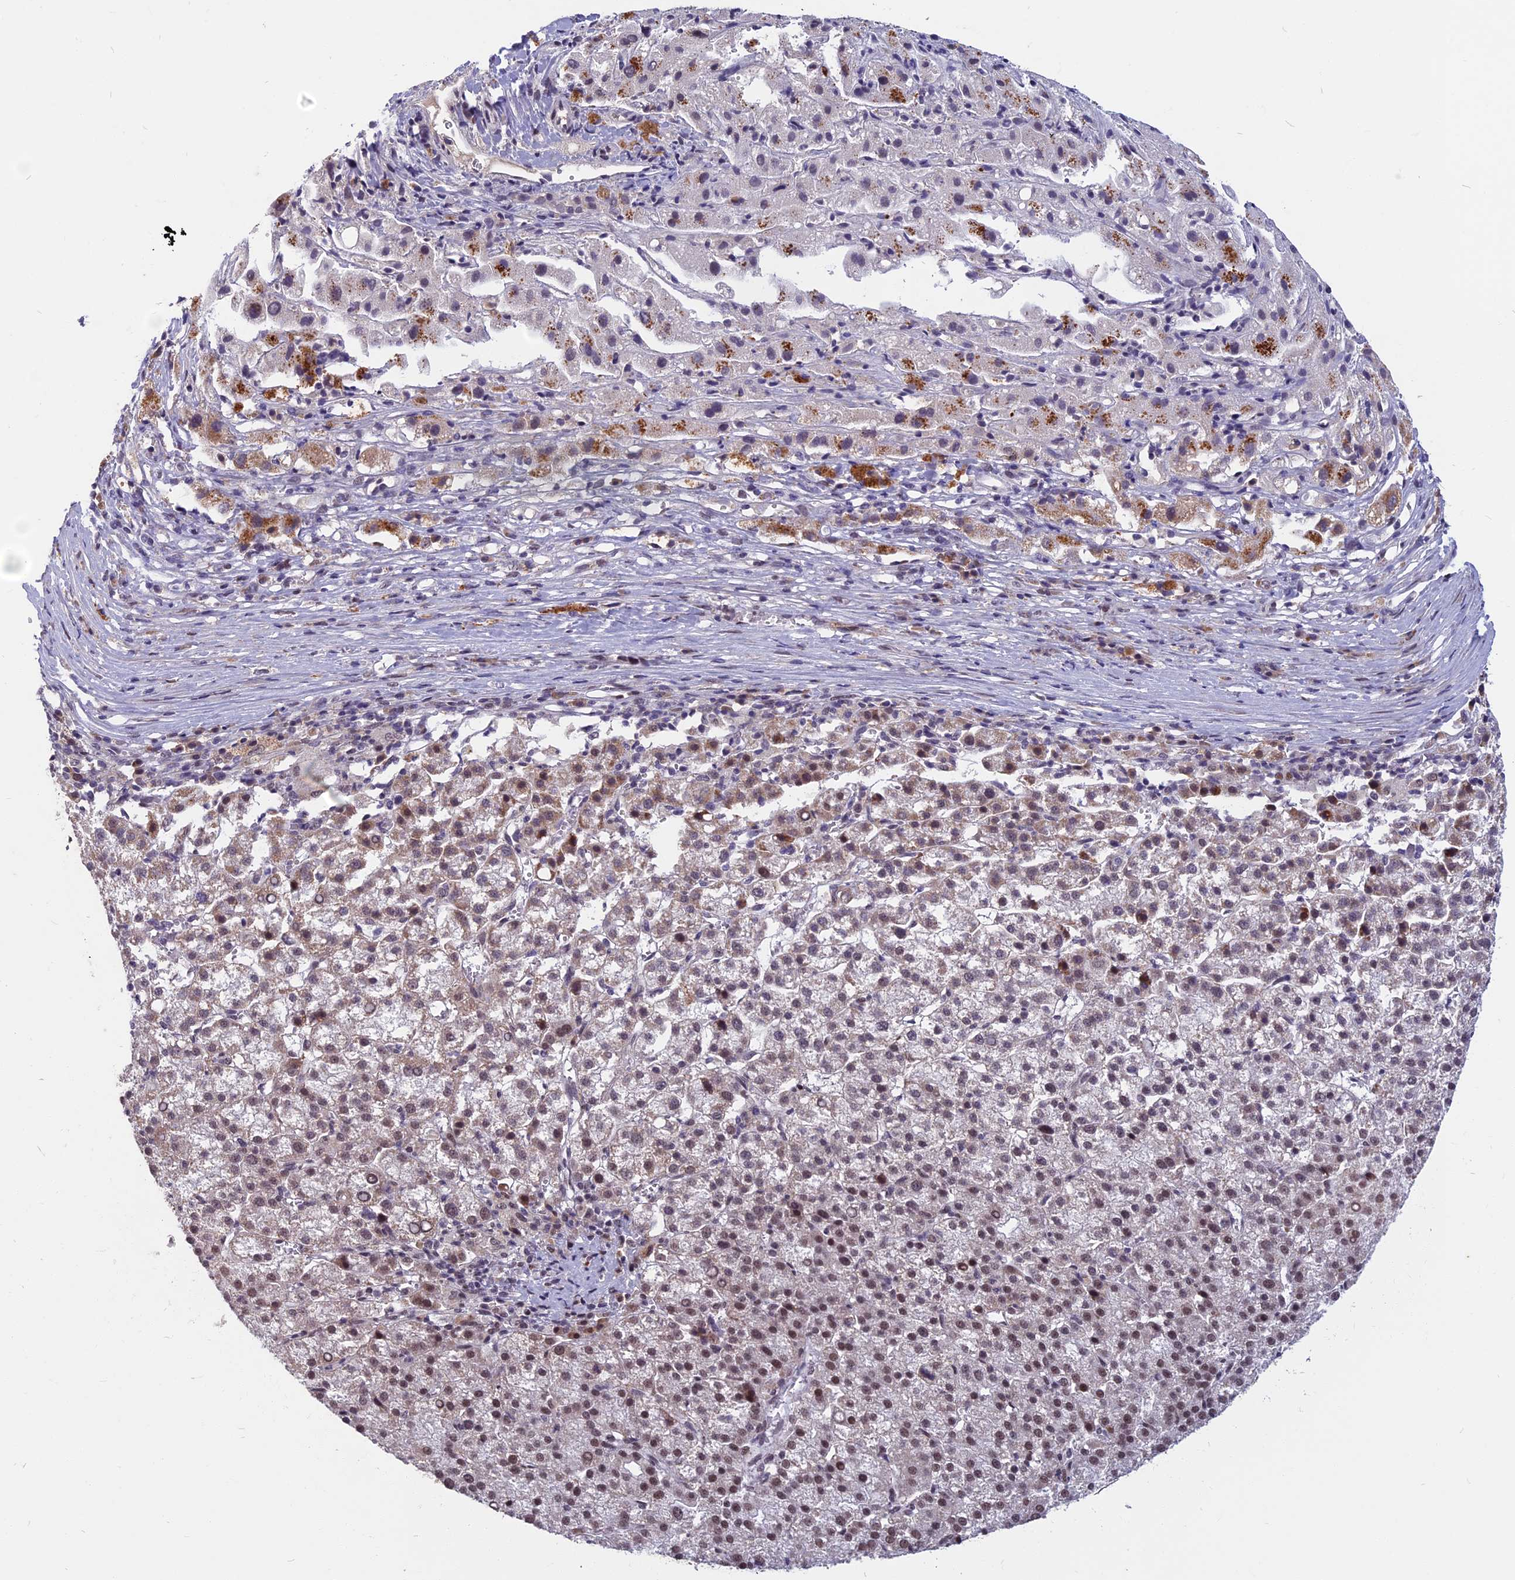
{"staining": {"intensity": "moderate", "quantity": "25%-75%", "location": "nuclear"}, "tissue": "liver cancer", "cell_type": "Tumor cells", "image_type": "cancer", "snomed": [{"axis": "morphology", "description": "Carcinoma, Hepatocellular, NOS"}, {"axis": "topography", "description": "Liver"}], "caption": "This micrograph shows immunohistochemistry staining of liver cancer (hepatocellular carcinoma), with medium moderate nuclear staining in approximately 25%-75% of tumor cells.", "gene": "CDC7", "patient": {"sex": "female", "age": 58}}